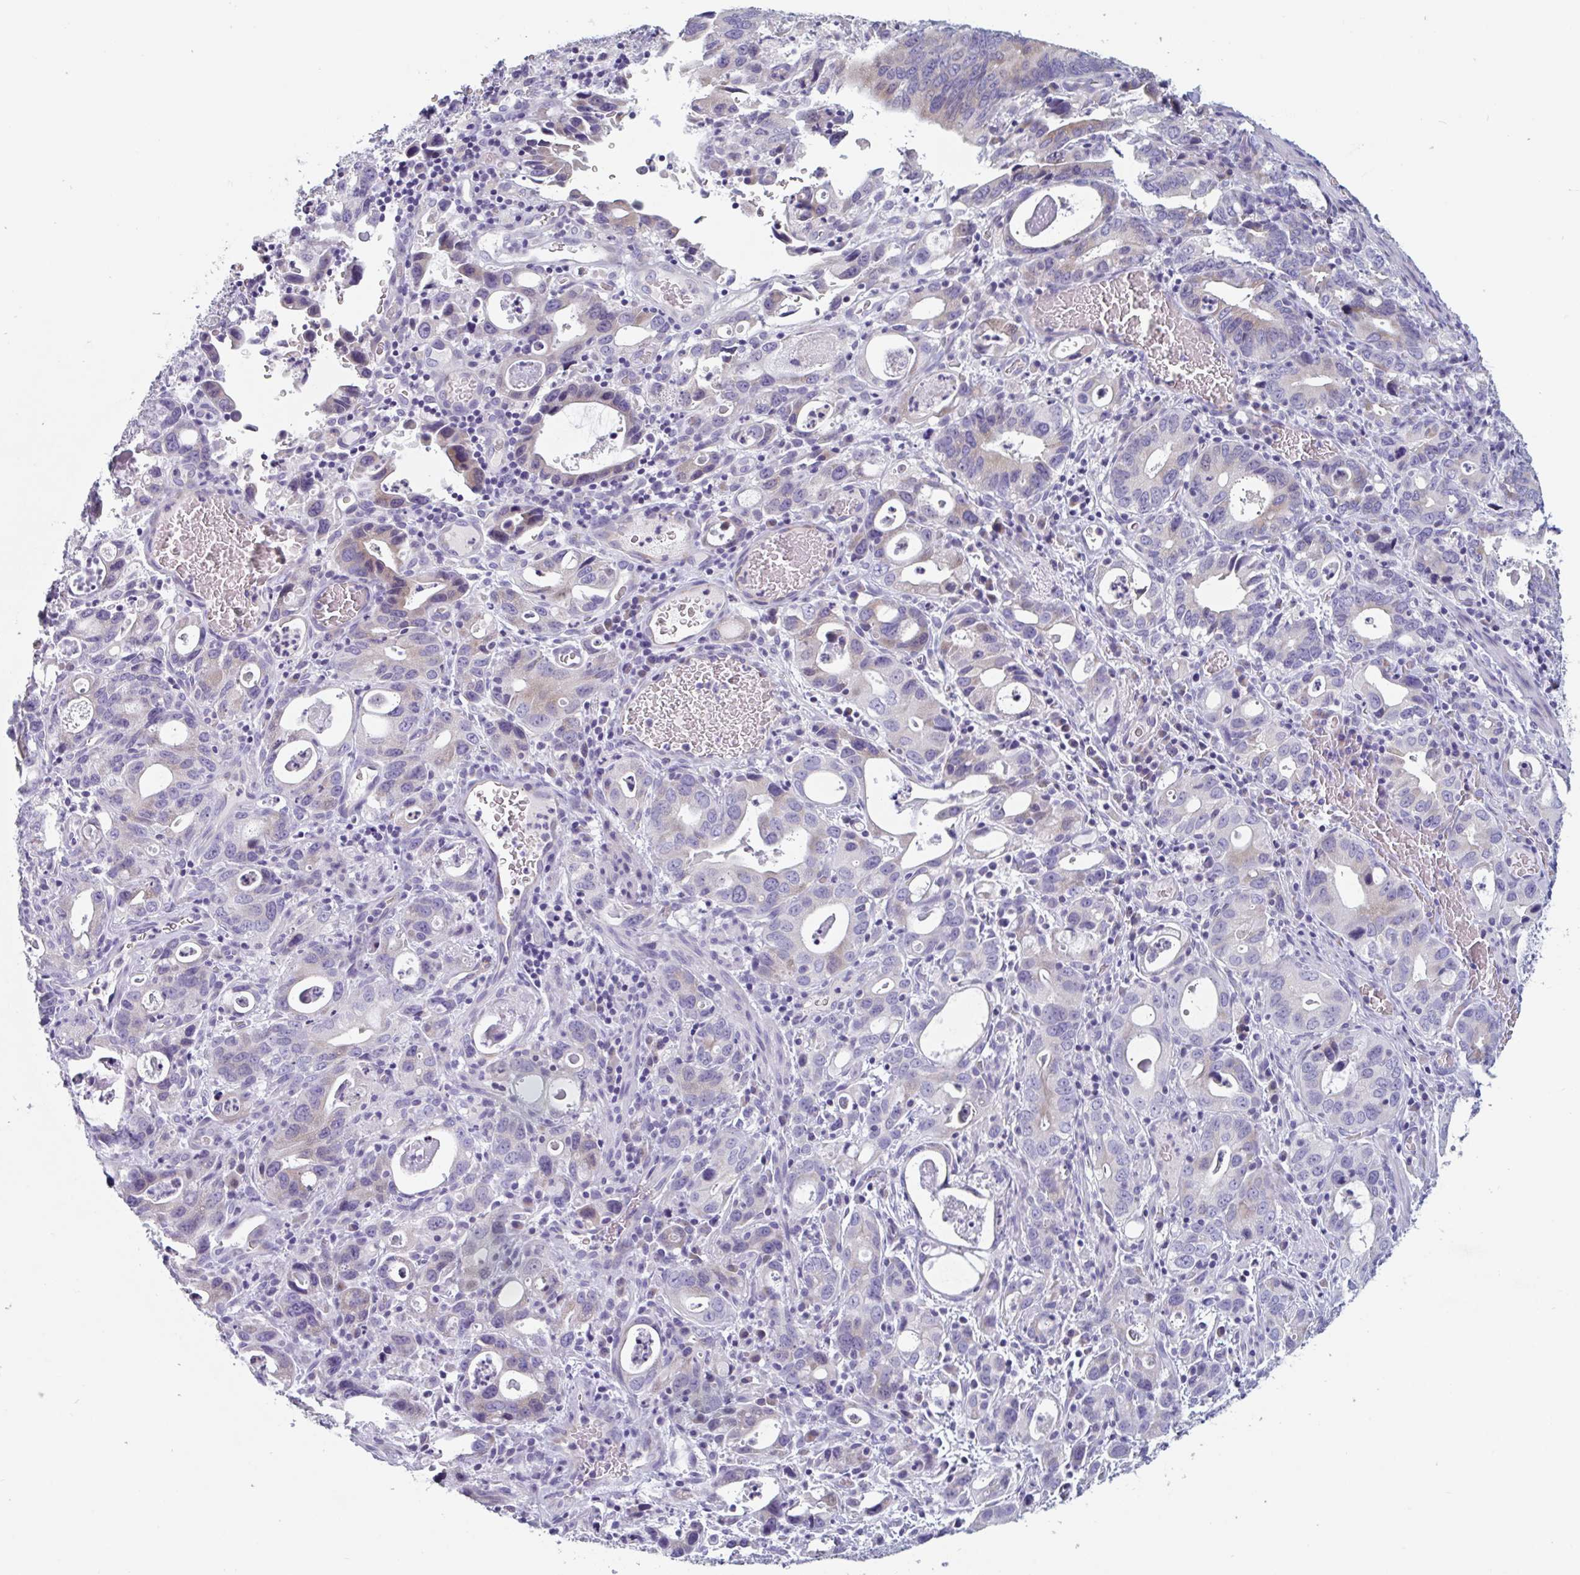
{"staining": {"intensity": "weak", "quantity": "<25%", "location": "cytoplasmic/membranous"}, "tissue": "stomach cancer", "cell_type": "Tumor cells", "image_type": "cancer", "snomed": [{"axis": "morphology", "description": "Adenocarcinoma, NOS"}, {"axis": "topography", "description": "Stomach, upper"}], "caption": "Immunohistochemistry of stomach cancer reveals no expression in tumor cells. The staining was performed using DAB to visualize the protein expression in brown, while the nuclei were stained in blue with hematoxylin (Magnification: 20x).", "gene": "ABHD16A", "patient": {"sex": "male", "age": 74}}